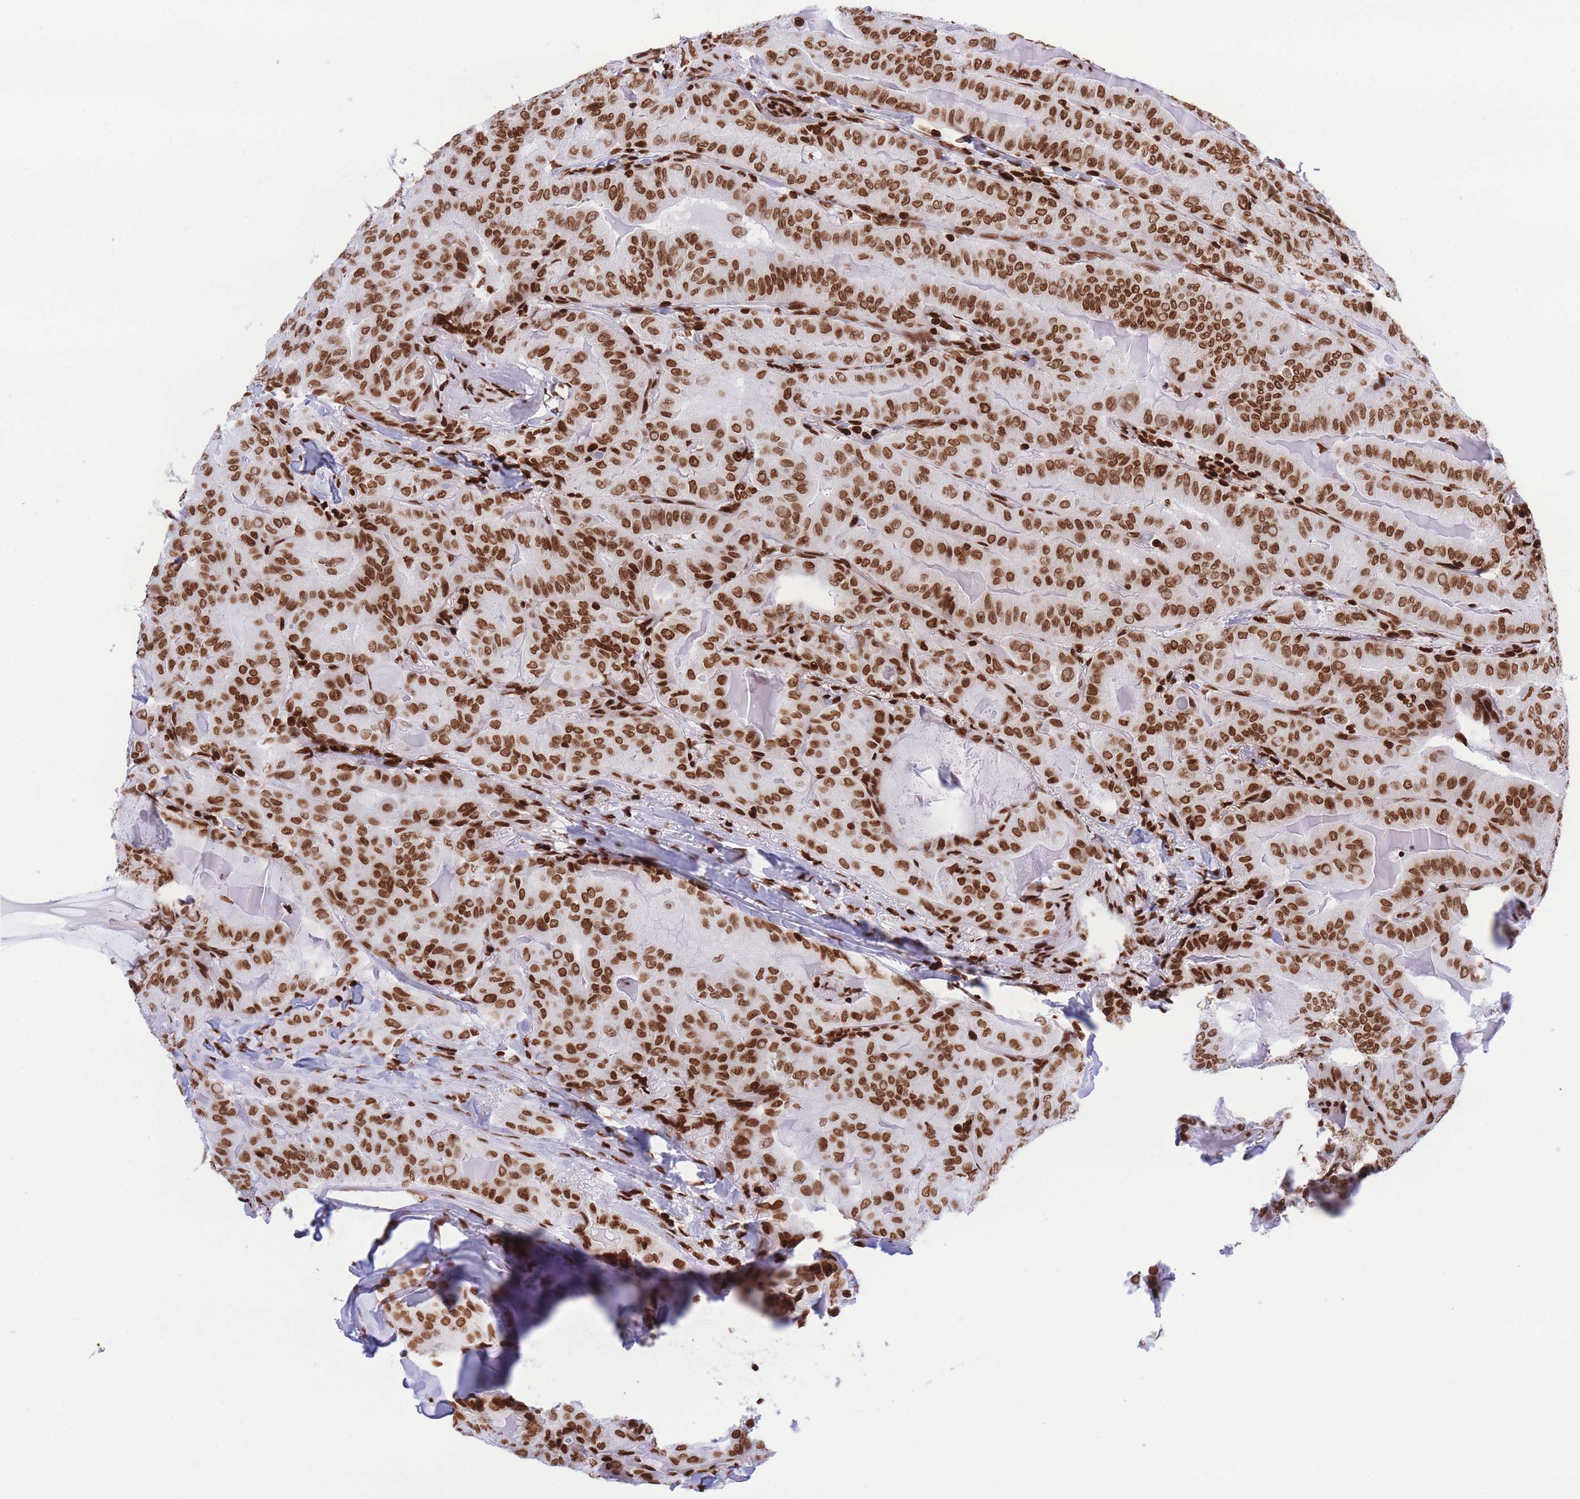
{"staining": {"intensity": "strong", "quantity": ">75%", "location": "nuclear"}, "tissue": "thyroid cancer", "cell_type": "Tumor cells", "image_type": "cancer", "snomed": [{"axis": "morphology", "description": "Papillary adenocarcinoma, NOS"}, {"axis": "topography", "description": "Thyroid gland"}], "caption": "Immunohistochemistry (DAB (3,3'-diaminobenzidine)) staining of thyroid papillary adenocarcinoma displays strong nuclear protein positivity in about >75% of tumor cells.", "gene": "H2BC11", "patient": {"sex": "female", "age": 68}}